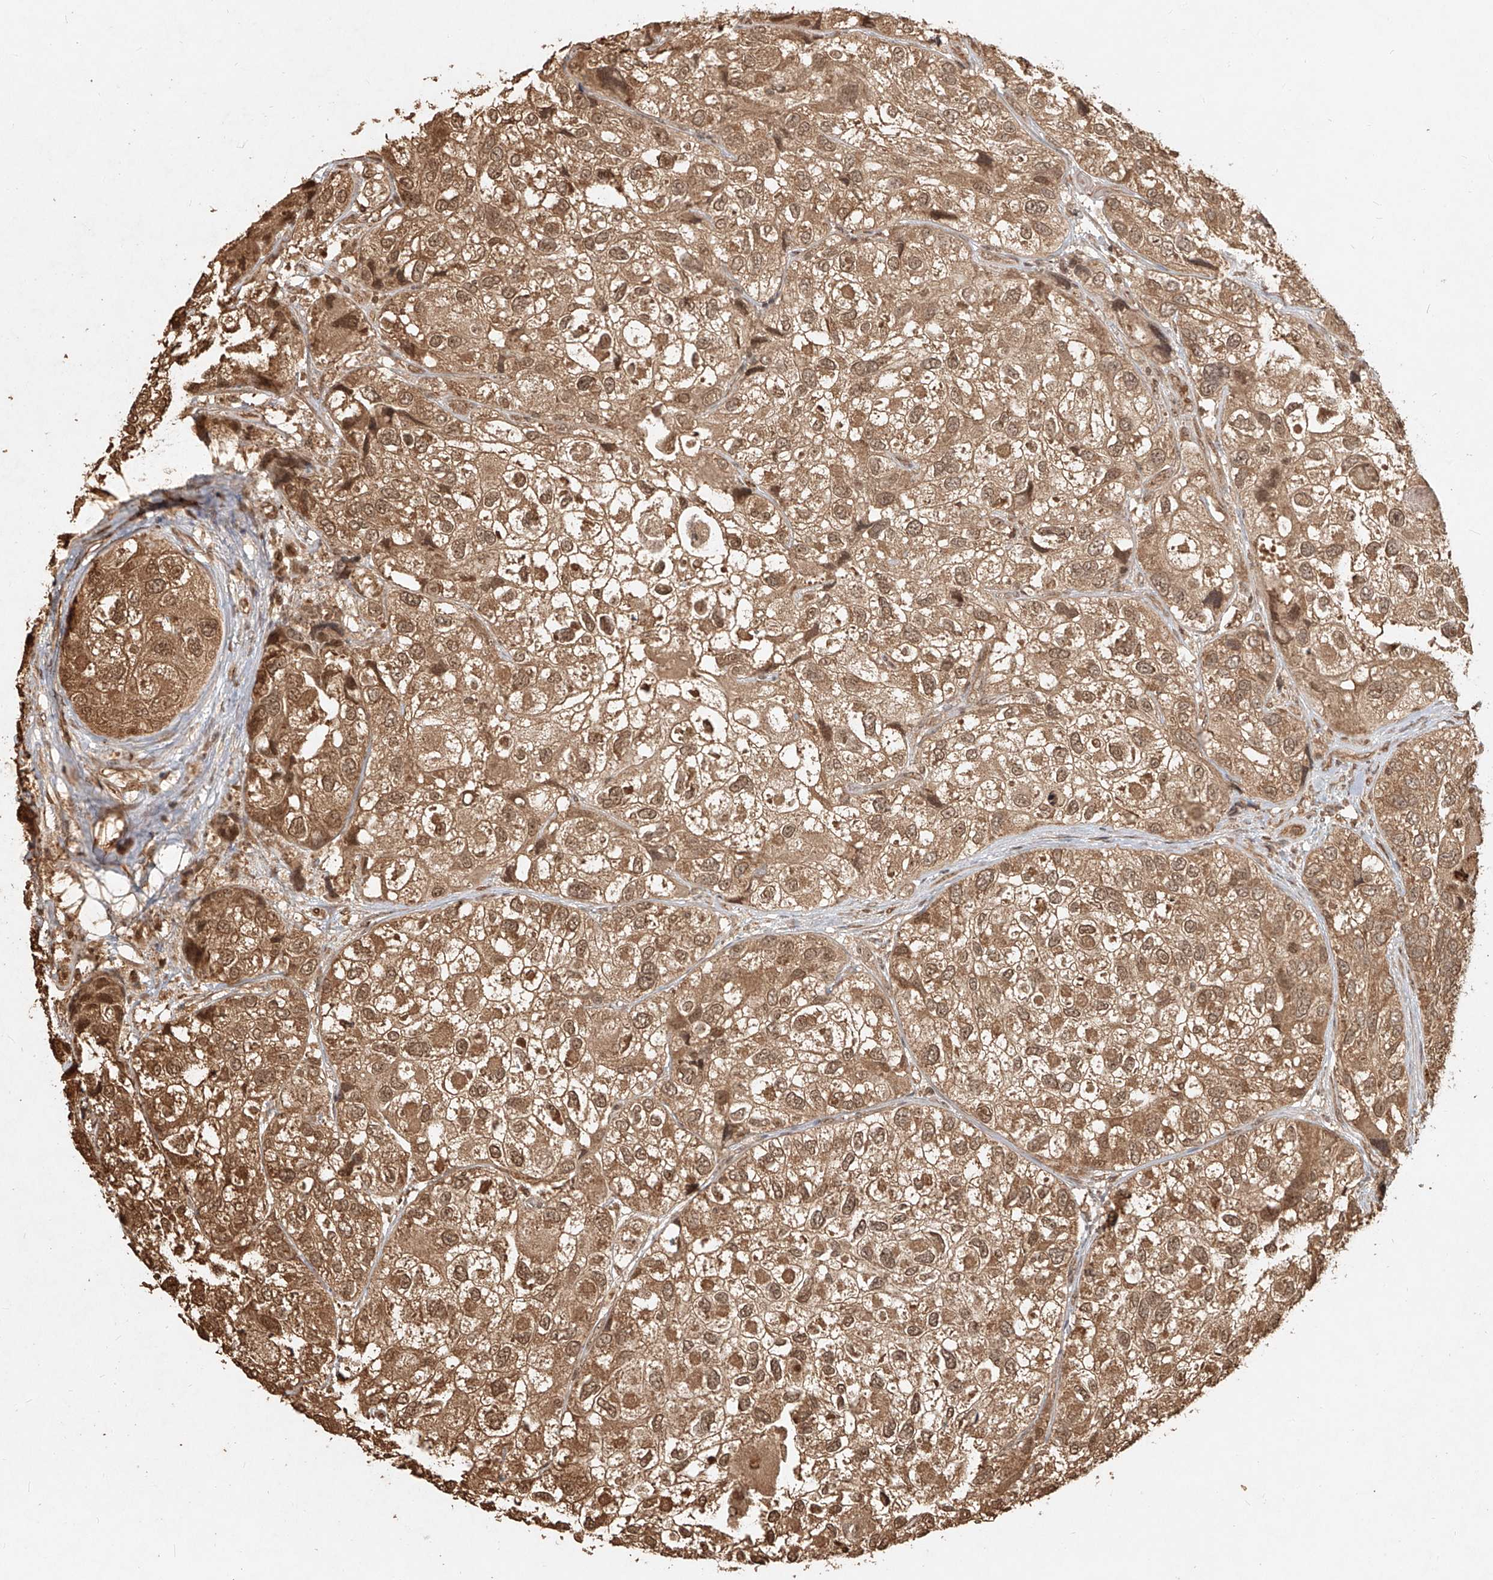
{"staining": {"intensity": "moderate", "quantity": ">75%", "location": "cytoplasmic/membranous,nuclear"}, "tissue": "urothelial cancer", "cell_type": "Tumor cells", "image_type": "cancer", "snomed": [{"axis": "morphology", "description": "Urothelial carcinoma, High grade"}, {"axis": "topography", "description": "Urinary bladder"}], "caption": "This histopathology image demonstrates high-grade urothelial carcinoma stained with immunohistochemistry (IHC) to label a protein in brown. The cytoplasmic/membranous and nuclear of tumor cells show moderate positivity for the protein. Nuclei are counter-stained blue.", "gene": "UBE2K", "patient": {"sex": "female", "age": 64}}